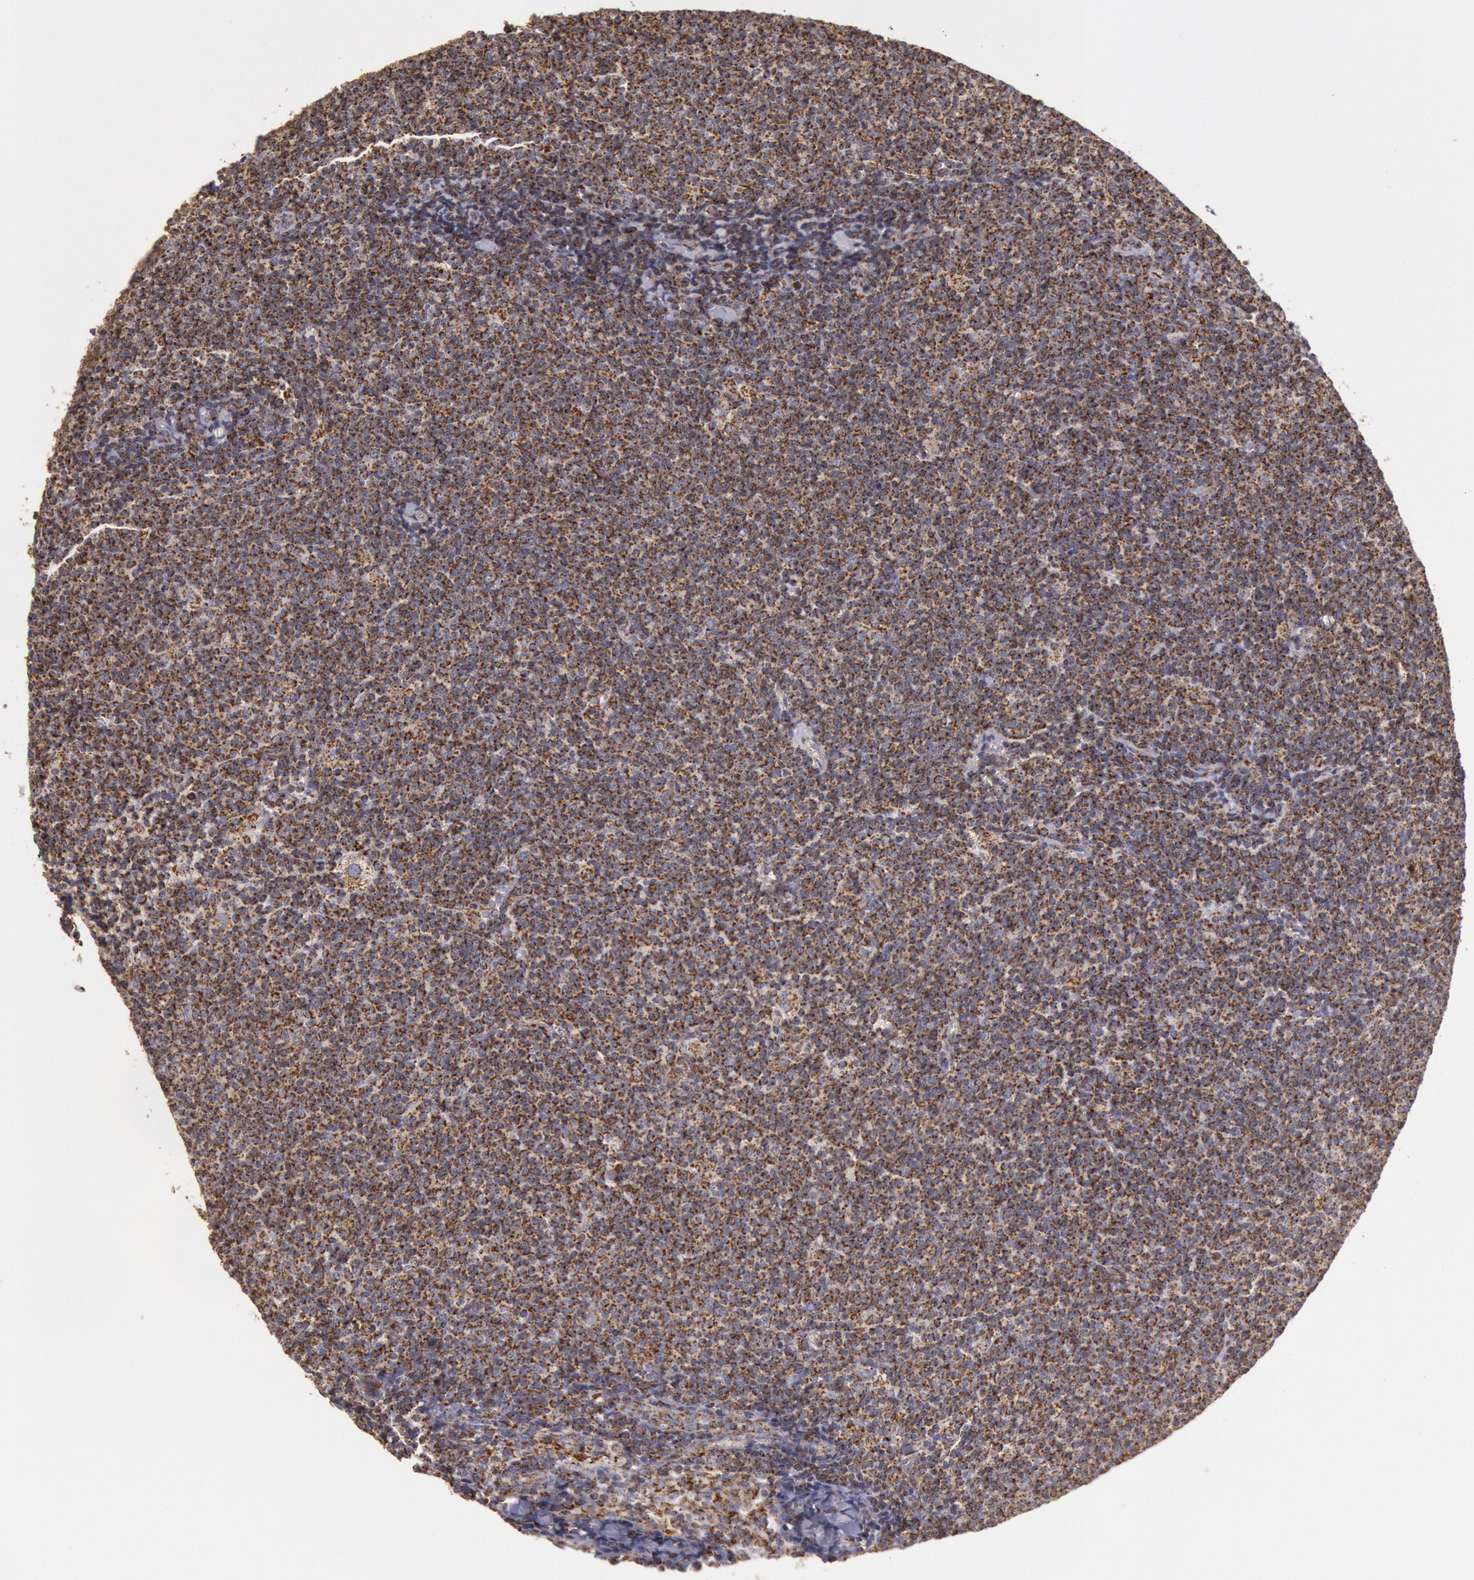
{"staining": {"intensity": "strong", "quantity": ">75%", "location": "cytoplasmic/membranous"}, "tissue": "lymphoma", "cell_type": "Tumor cells", "image_type": "cancer", "snomed": [{"axis": "morphology", "description": "Malignant lymphoma, non-Hodgkin's type, Low grade"}, {"axis": "topography", "description": "Lymph node"}], "caption": "Human malignant lymphoma, non-Hodgkin's type (low-grade) stained with a brown dye reveals strong cytoplasmic/membranous positive positivity in approximately >75% of tumor cells.", "gene": "CYC1", "patient": {"sex": "male", "age": 65}}